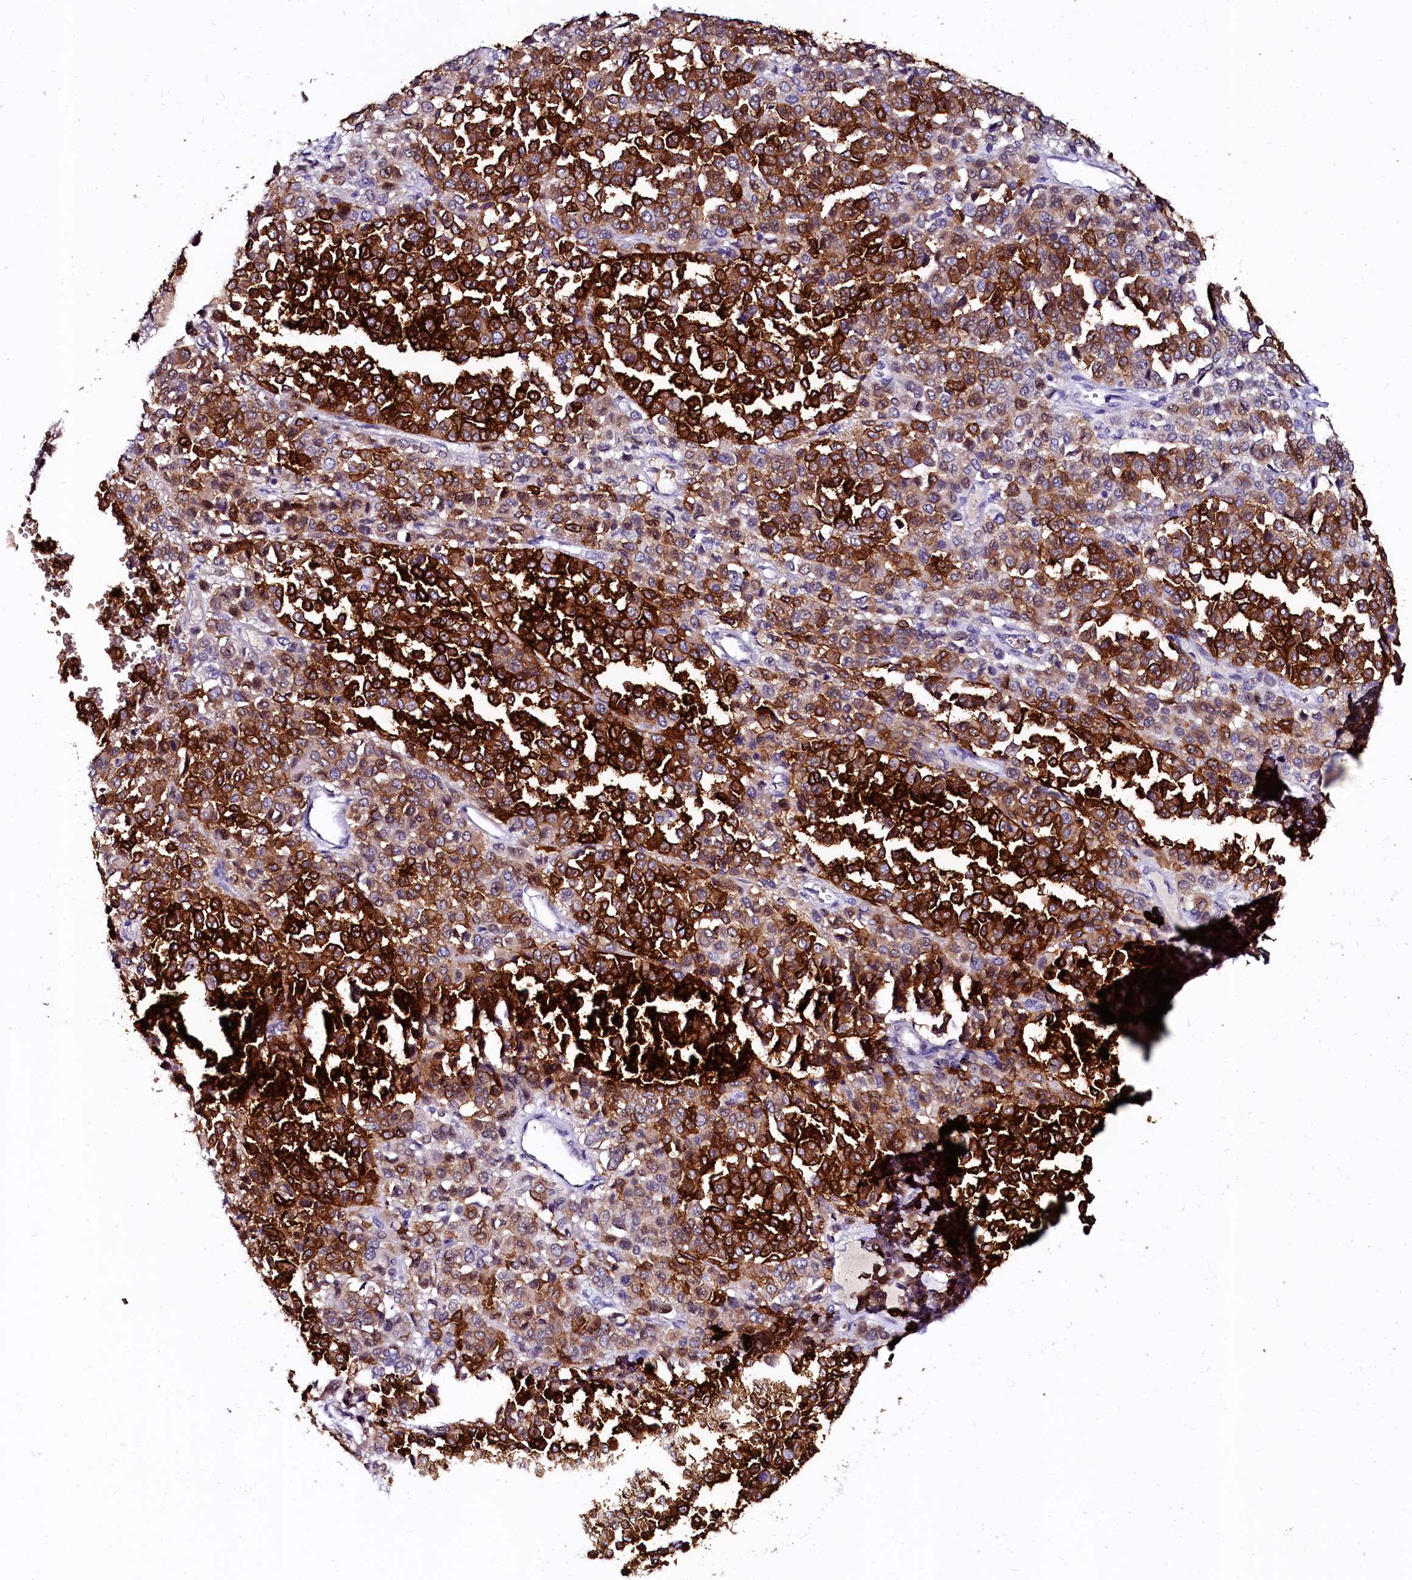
{"staining": {"intensity": "strong", "quantity": ">75%", "location": "cytoplasmic/membranous"}, "tissue": "melanoma", "cell_type": "Tumor cells", "image_type": "cancer", "snomed": [{"axis": "morphology", "description": "Malignant melanoma, Metastatic site"}, {"axis": "topography", "description": "Pancreas"}], "caption": "Melanoma stained for a protein (brown) demonstrates strong cytoplasmic/membranous positive staining in approximately >75% of tumor cells.", "gene": "CTDSPL2", "patient": {"sex": "female", "age": 30}}